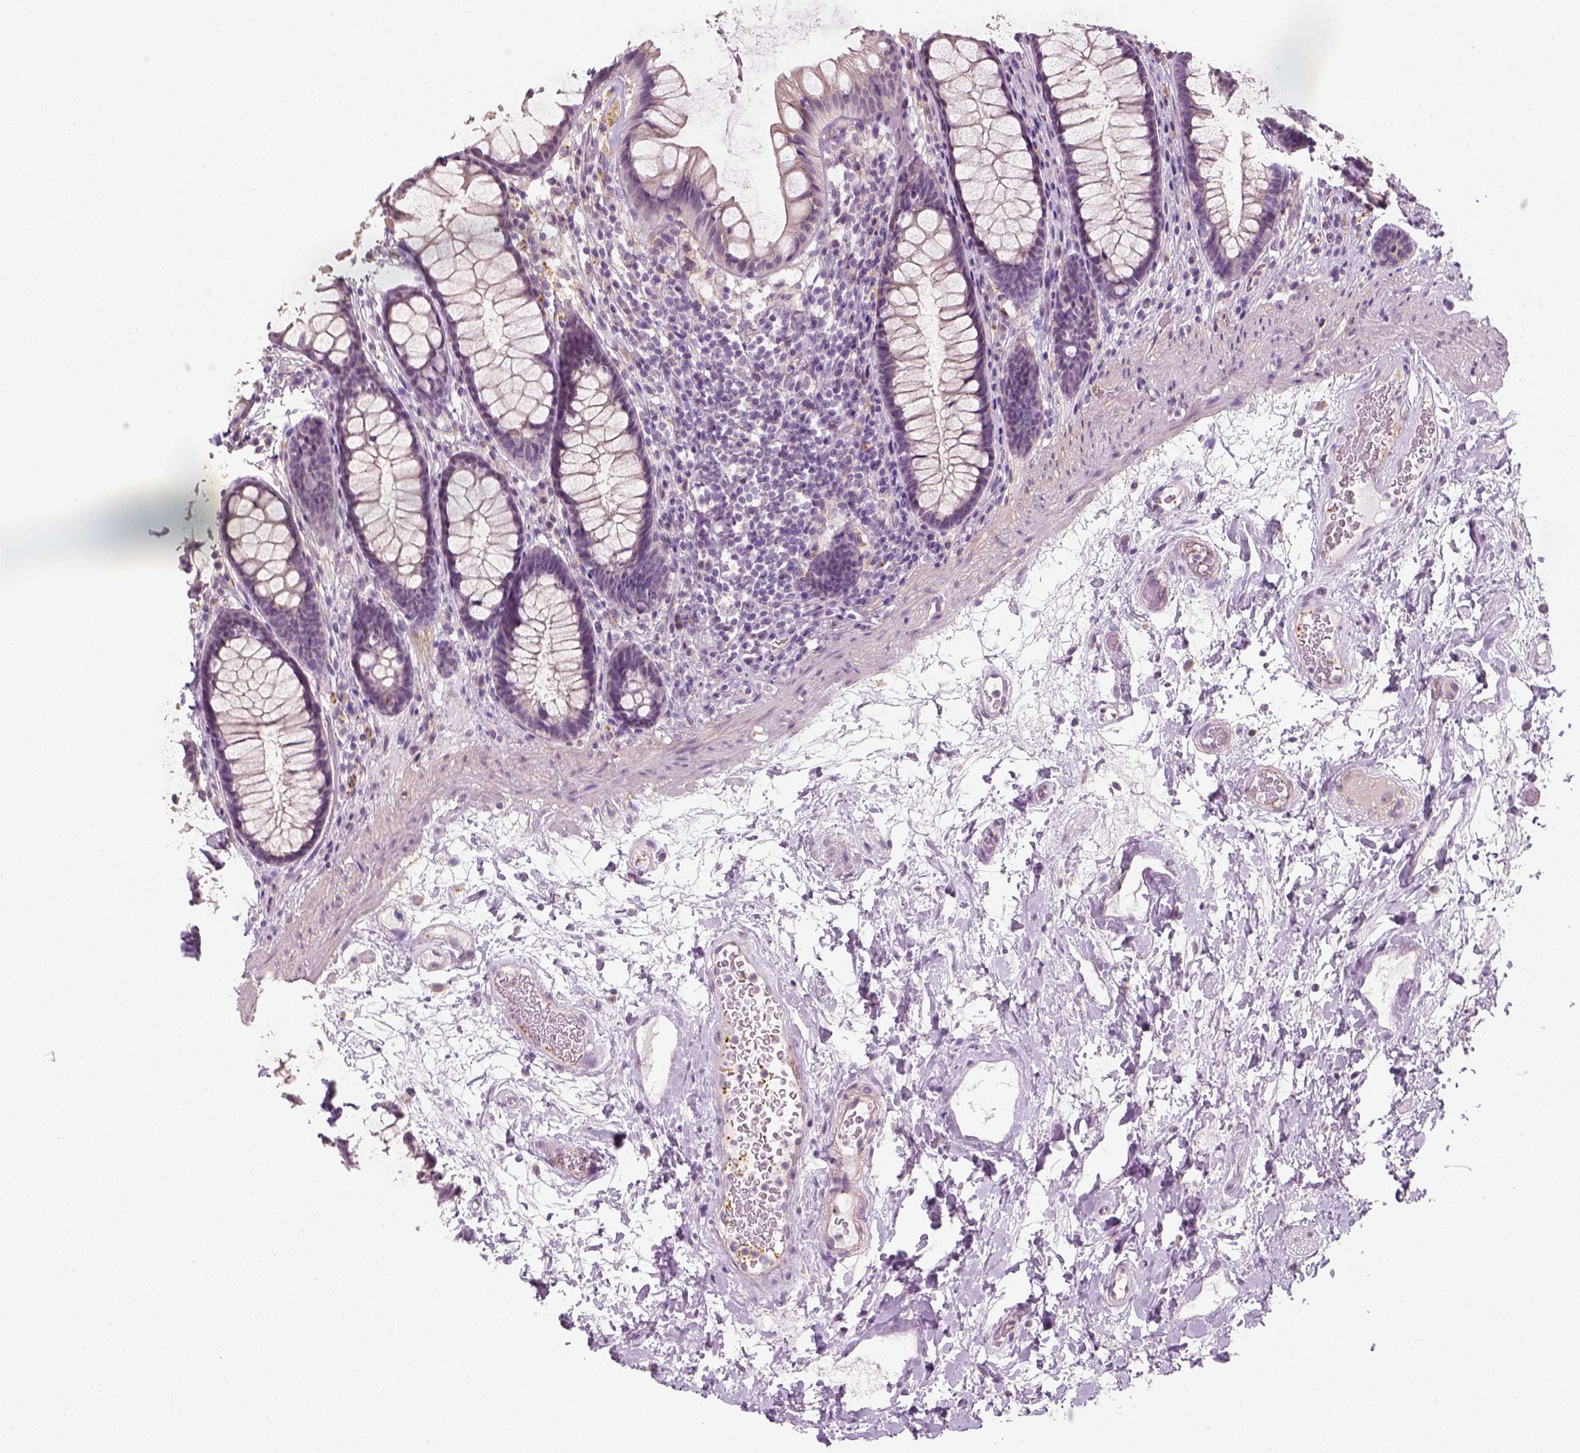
{"staining": {"intensity": "negative", "quantity": "none", "location": "none"}, "tissue": "rectum", "cell_type": "Glandular cells", "image_type": "normal", "snomed": [{"axis": "morphology", "description": "Normal tissue, NOS"}, {"axis": "topography", "description": "Rectum"}], "caption": "Immunohistochemical staining of normal rectum displays no significant expression in glandular cells.", "gene": "FAM163B", "patient": {"sex": "male", "age": 72}}